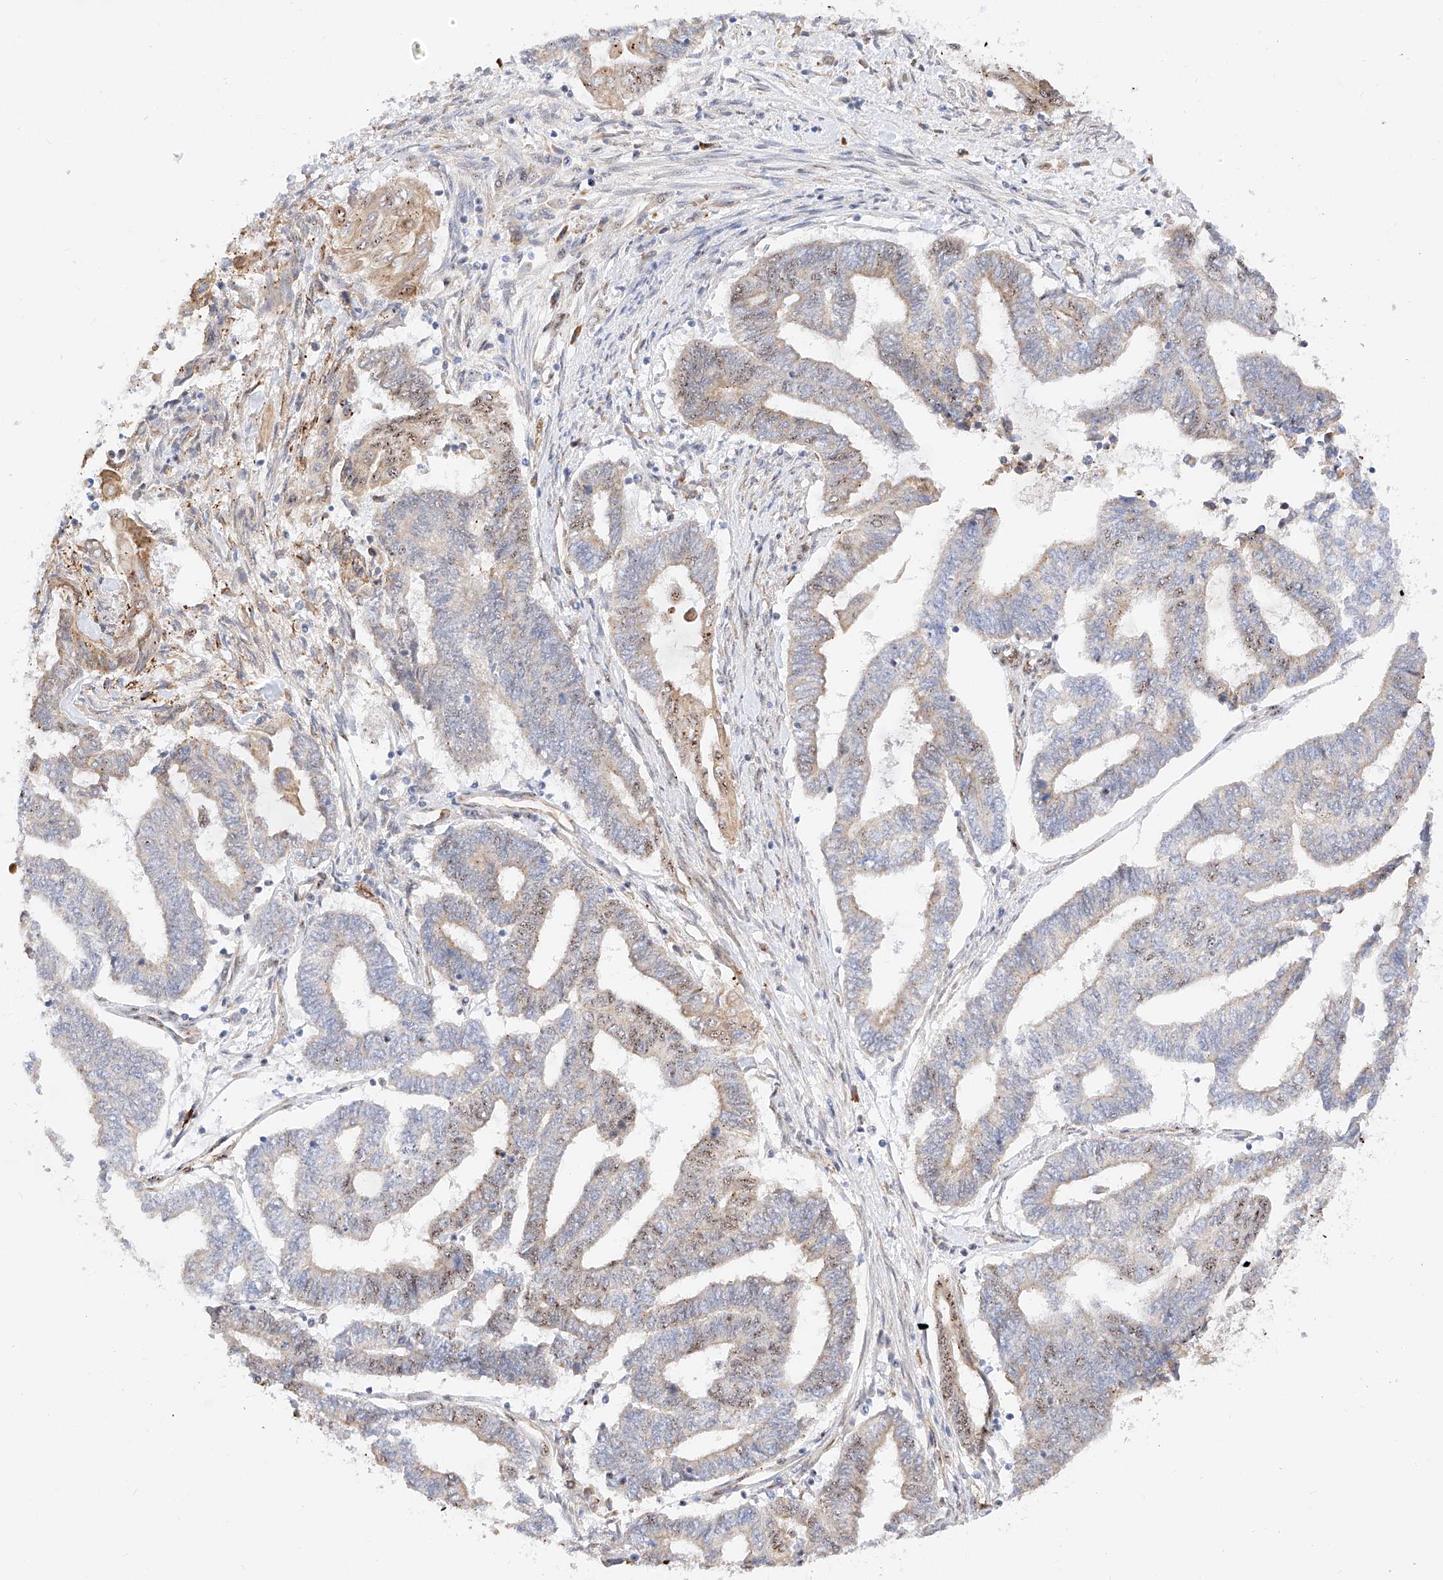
{"staining": {"intensity": "moderate", "quantity": "<25%", "location": "nuclear"}, "tissue": "endometrial cancer", "cell_type": "Tumor cells", "image_type": "cancer", "snomed": [{"axis": "morphology", "description": "Adenocarcinoma, NOS"}, {"axis": "topography", "description": "Uterus"}, {"axis": "topography", "description": "Endometrium"}], "caption": "This is a histology image of IHC staining of adenocarcinoma (endometrial), which shows moderate positivity in the nuclear of tumor cells.", "gene": "ATXN7L2", "patient": {"sex": "female", "age": 70}}